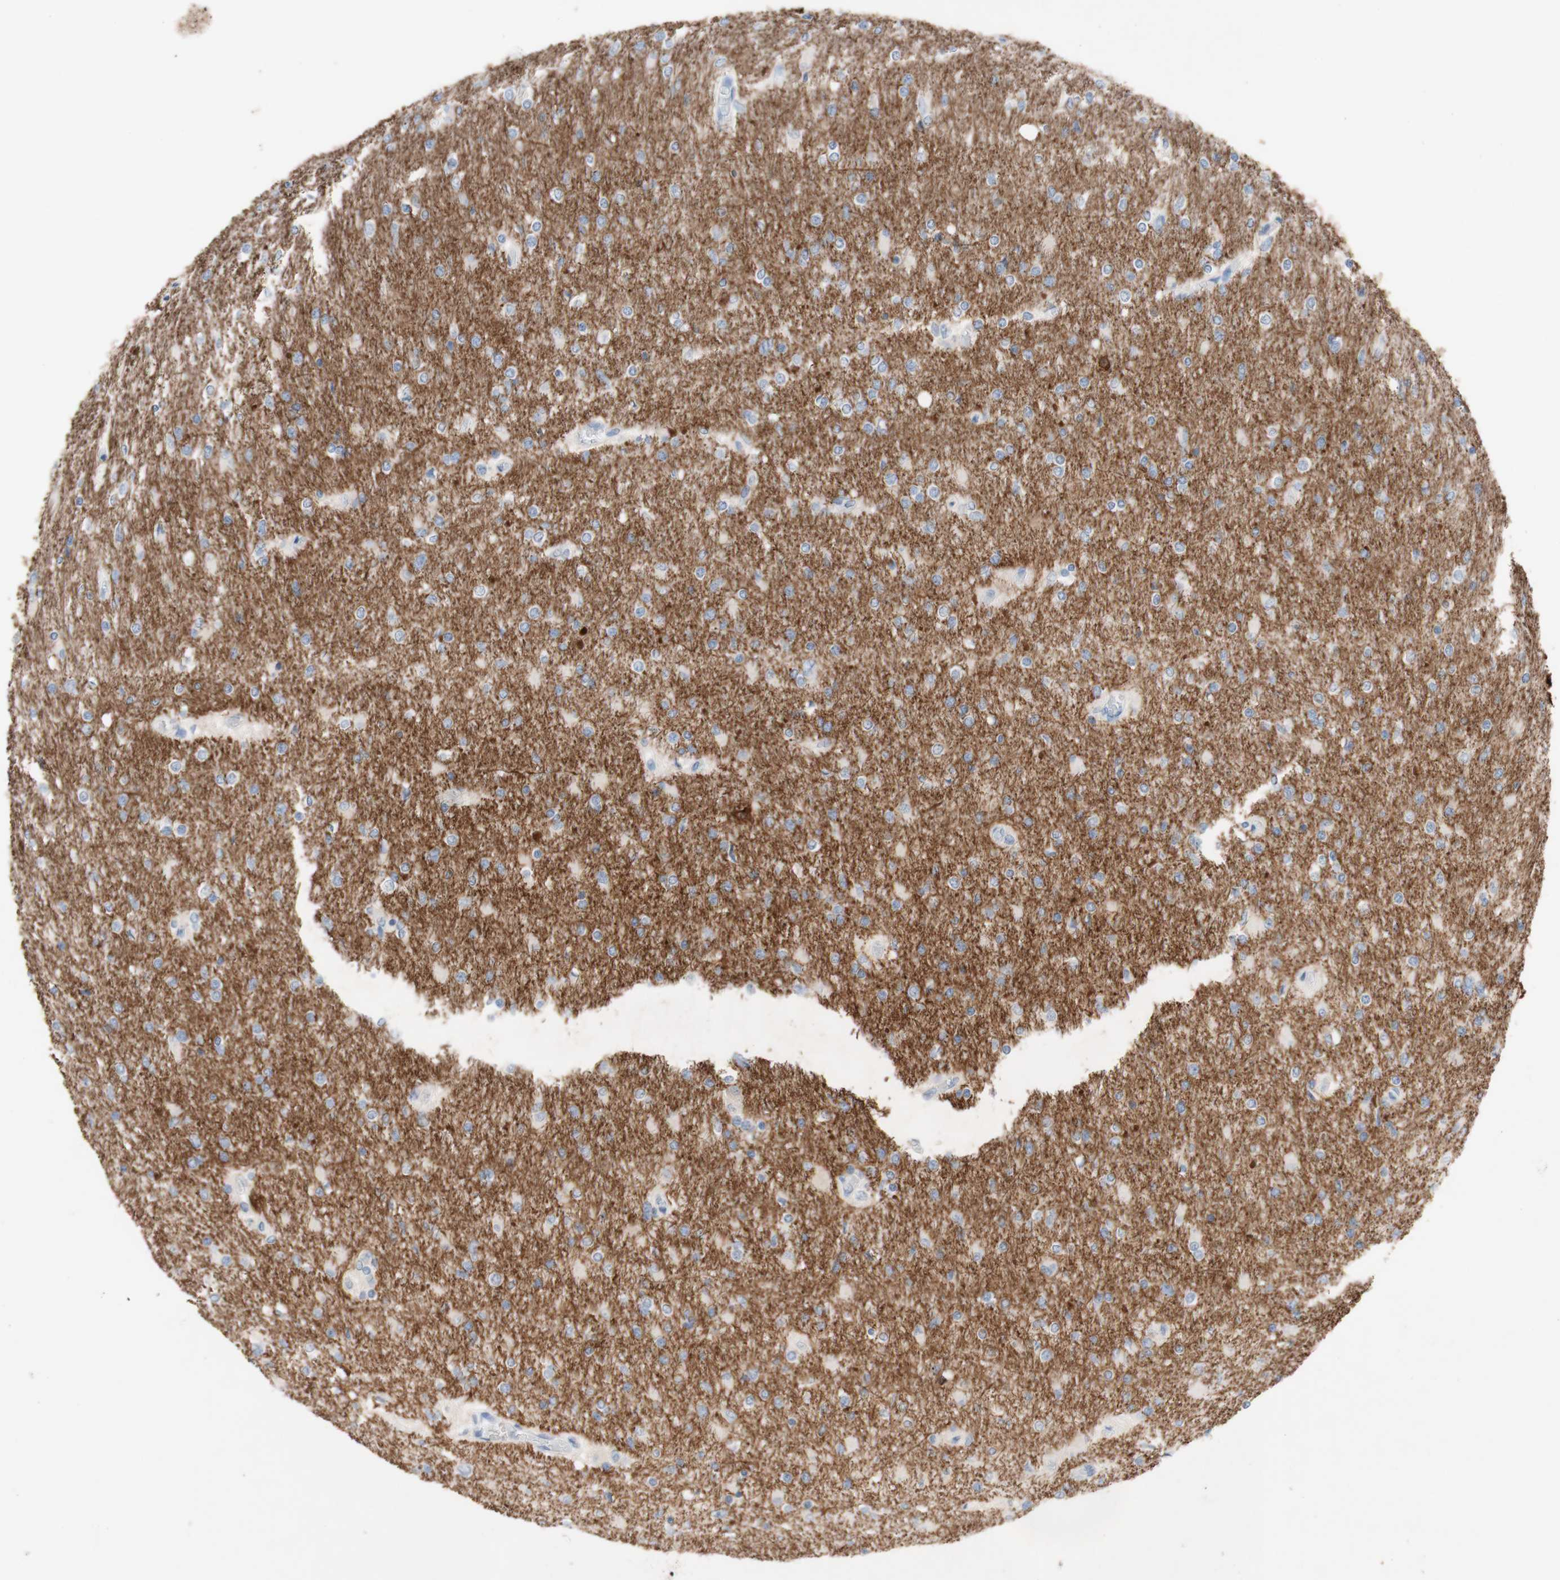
{"staining": {"intensity": "negative", "quantity": "none", "location": "none"}, "tissue": "glioma", "cell_type": "Tumor cells", "image_type": "cancer", "snomed": [{"axis": "morphology", "description": "Glioma, malignant, High grade"}, {"axis": "topography", "description": "Cerebral cortex"}], "caption": "The photomicrograph shows no staining of tumor cells in high-grade glioma (malignant). The staining is performed using DAB brown chromogen with nuclei counter-stained in using hematoxylin.", "gene": "PACSIN1", "patient": {"sex": "female", "age": 36}}